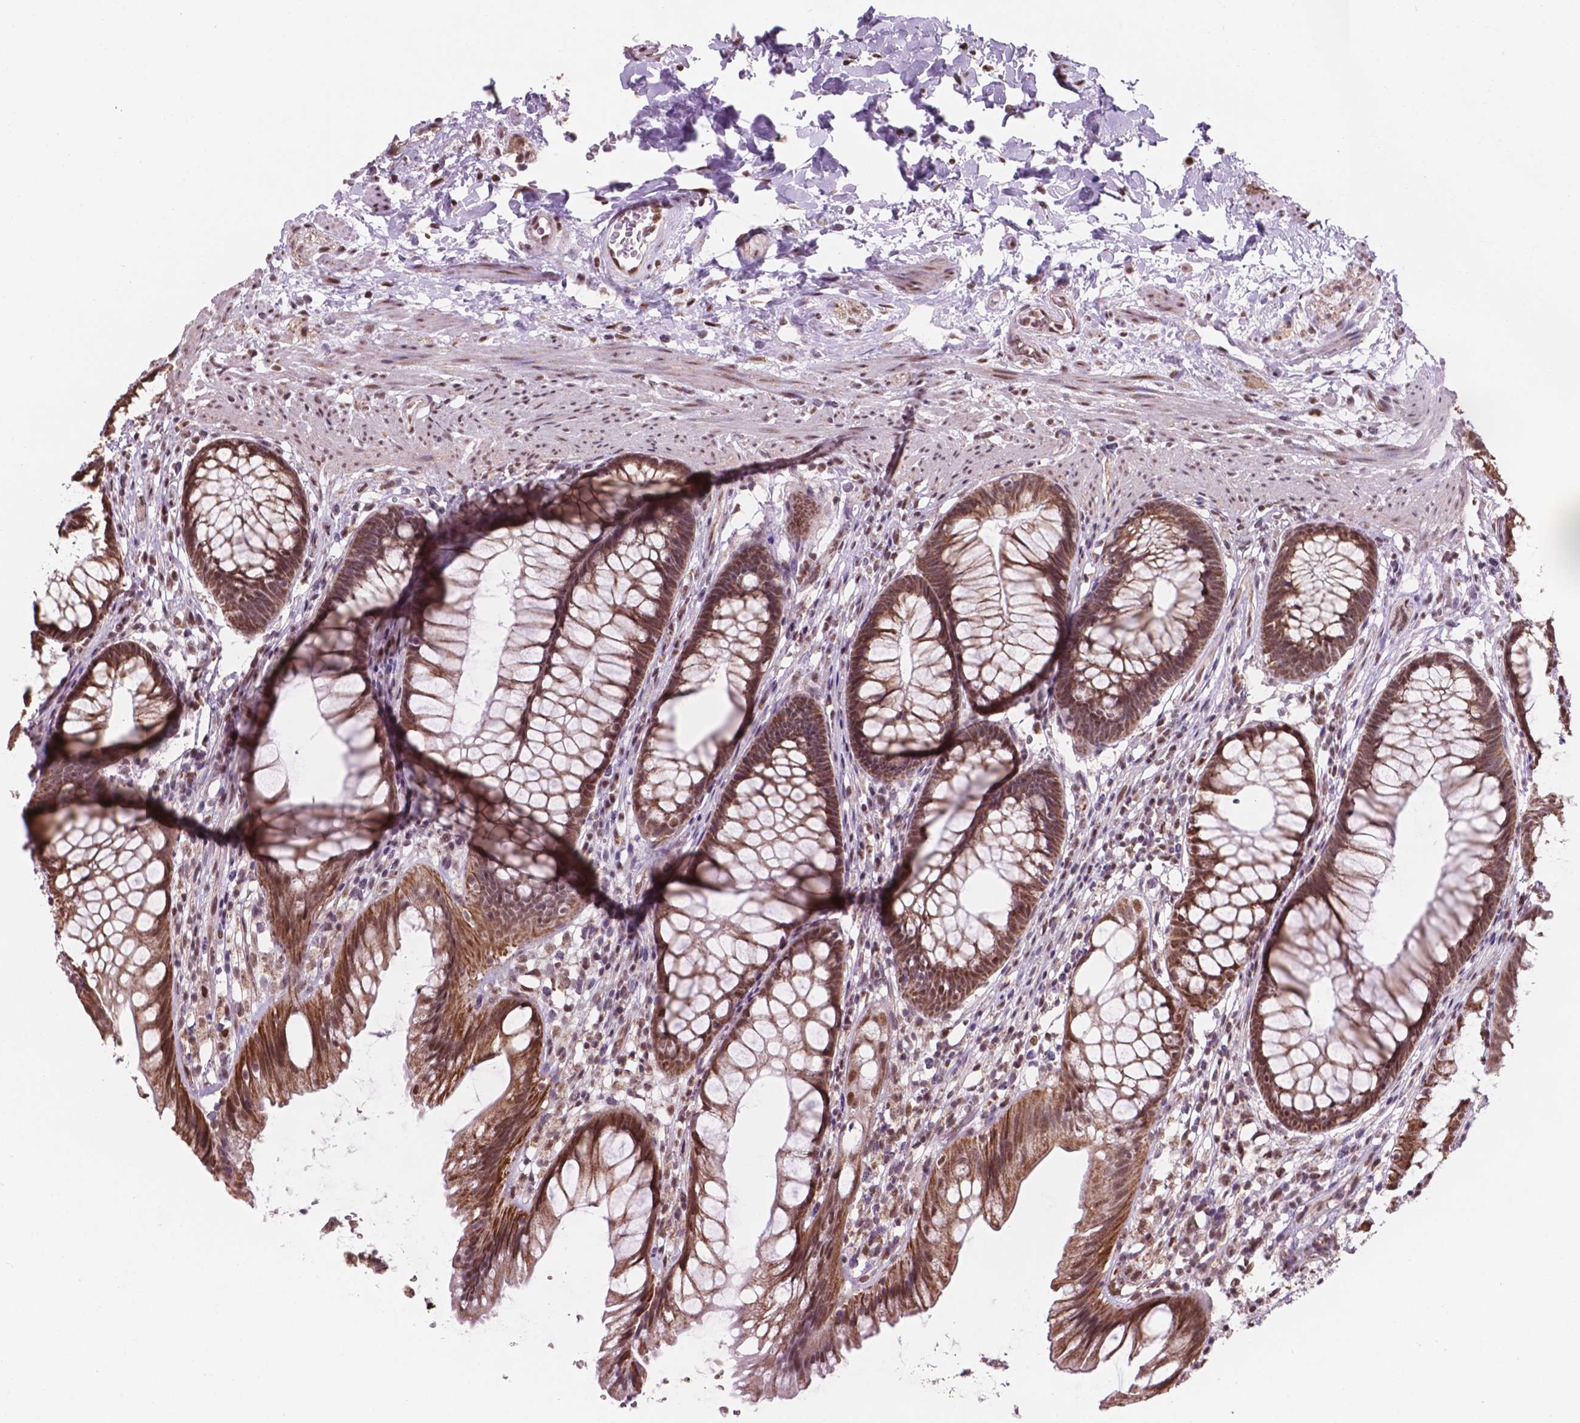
{"staining": {"intensity": "moderate", "quantity": ">75%", "location": "cytoplasmic/membranous,nuclear"}, "tissue": "rectum", "cell_type": "Glandular cells", "image_type": "normal", "snomed": [{"axis": "morphology", "description": "Normal tissue, NOS"}, {"axis": "topography", "description": "Smooth muscle"}, {"axis": "topography", "description": "Rectum"}], "caption": "Benign rectum reveals moderate cytoplasmic/membranous,nuclear staining in approximately >75% of glandular cells, visualized by immunohistochemistry.", "gene": "NDUFA10", "patient": {"sex": "male", "age": 53}}